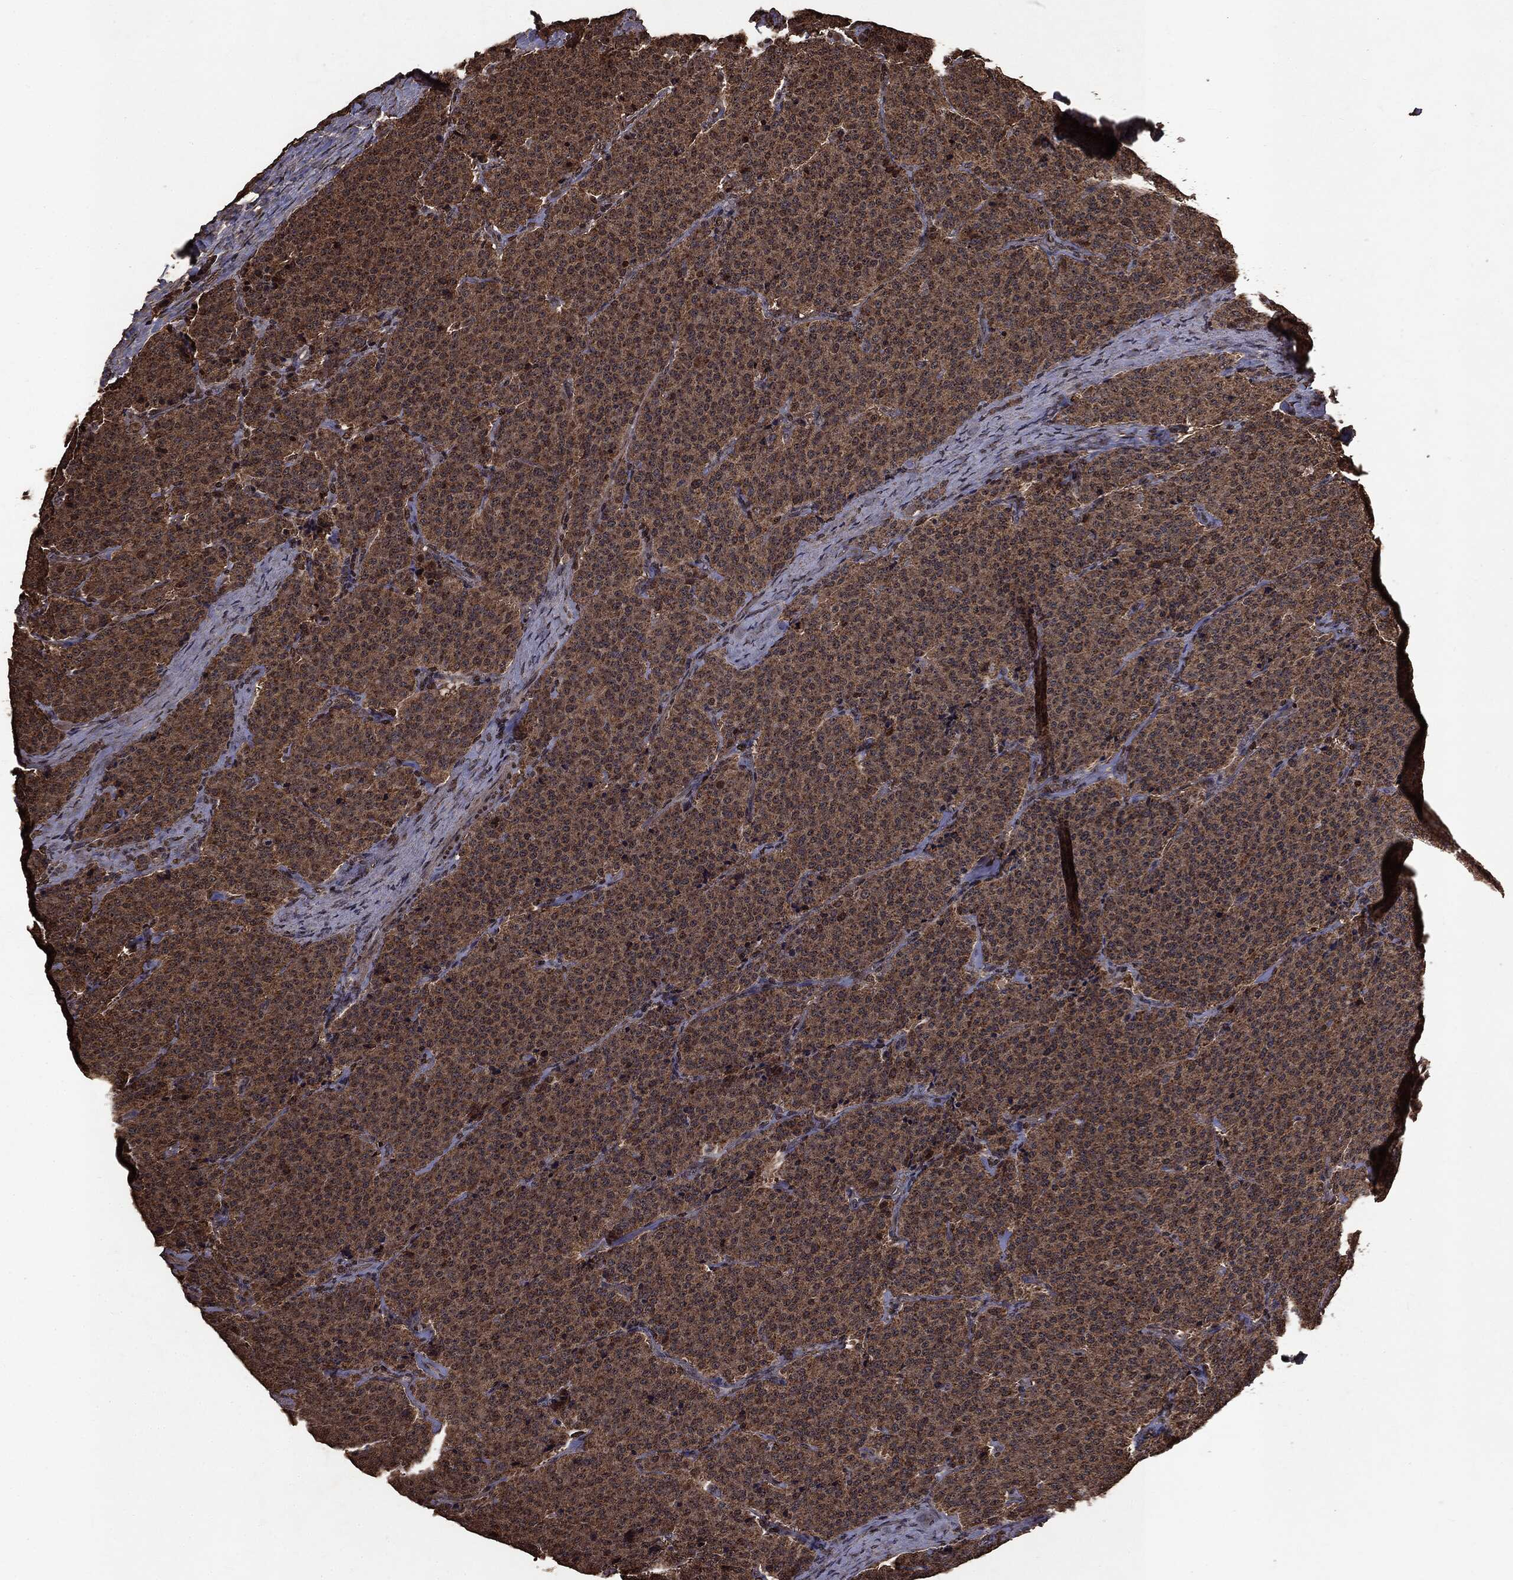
{"staining": {"intensity": "moderate", "quantity": ">75%", "location": "cytoplasmic/membranous,nuclear"}, "tissue": "carcinoid", "cell_type": "Tumor cells", "image_type": "cancer", "snomed": [{"axis": "morphology", "description": "Carcinoid, malignant, NOS"}, {"axis": "topography", "description": "Small intestine"}], "caption": "Immunohistochemistry image of carcinoid stained for a protein (brown), which reveals medium levels of moderate cytoplasmic/membranous and nuclear expression in about >75% of tumor cells.", "gene": "PPP6R2", "patient": {"sex": "female", "age": 58}}